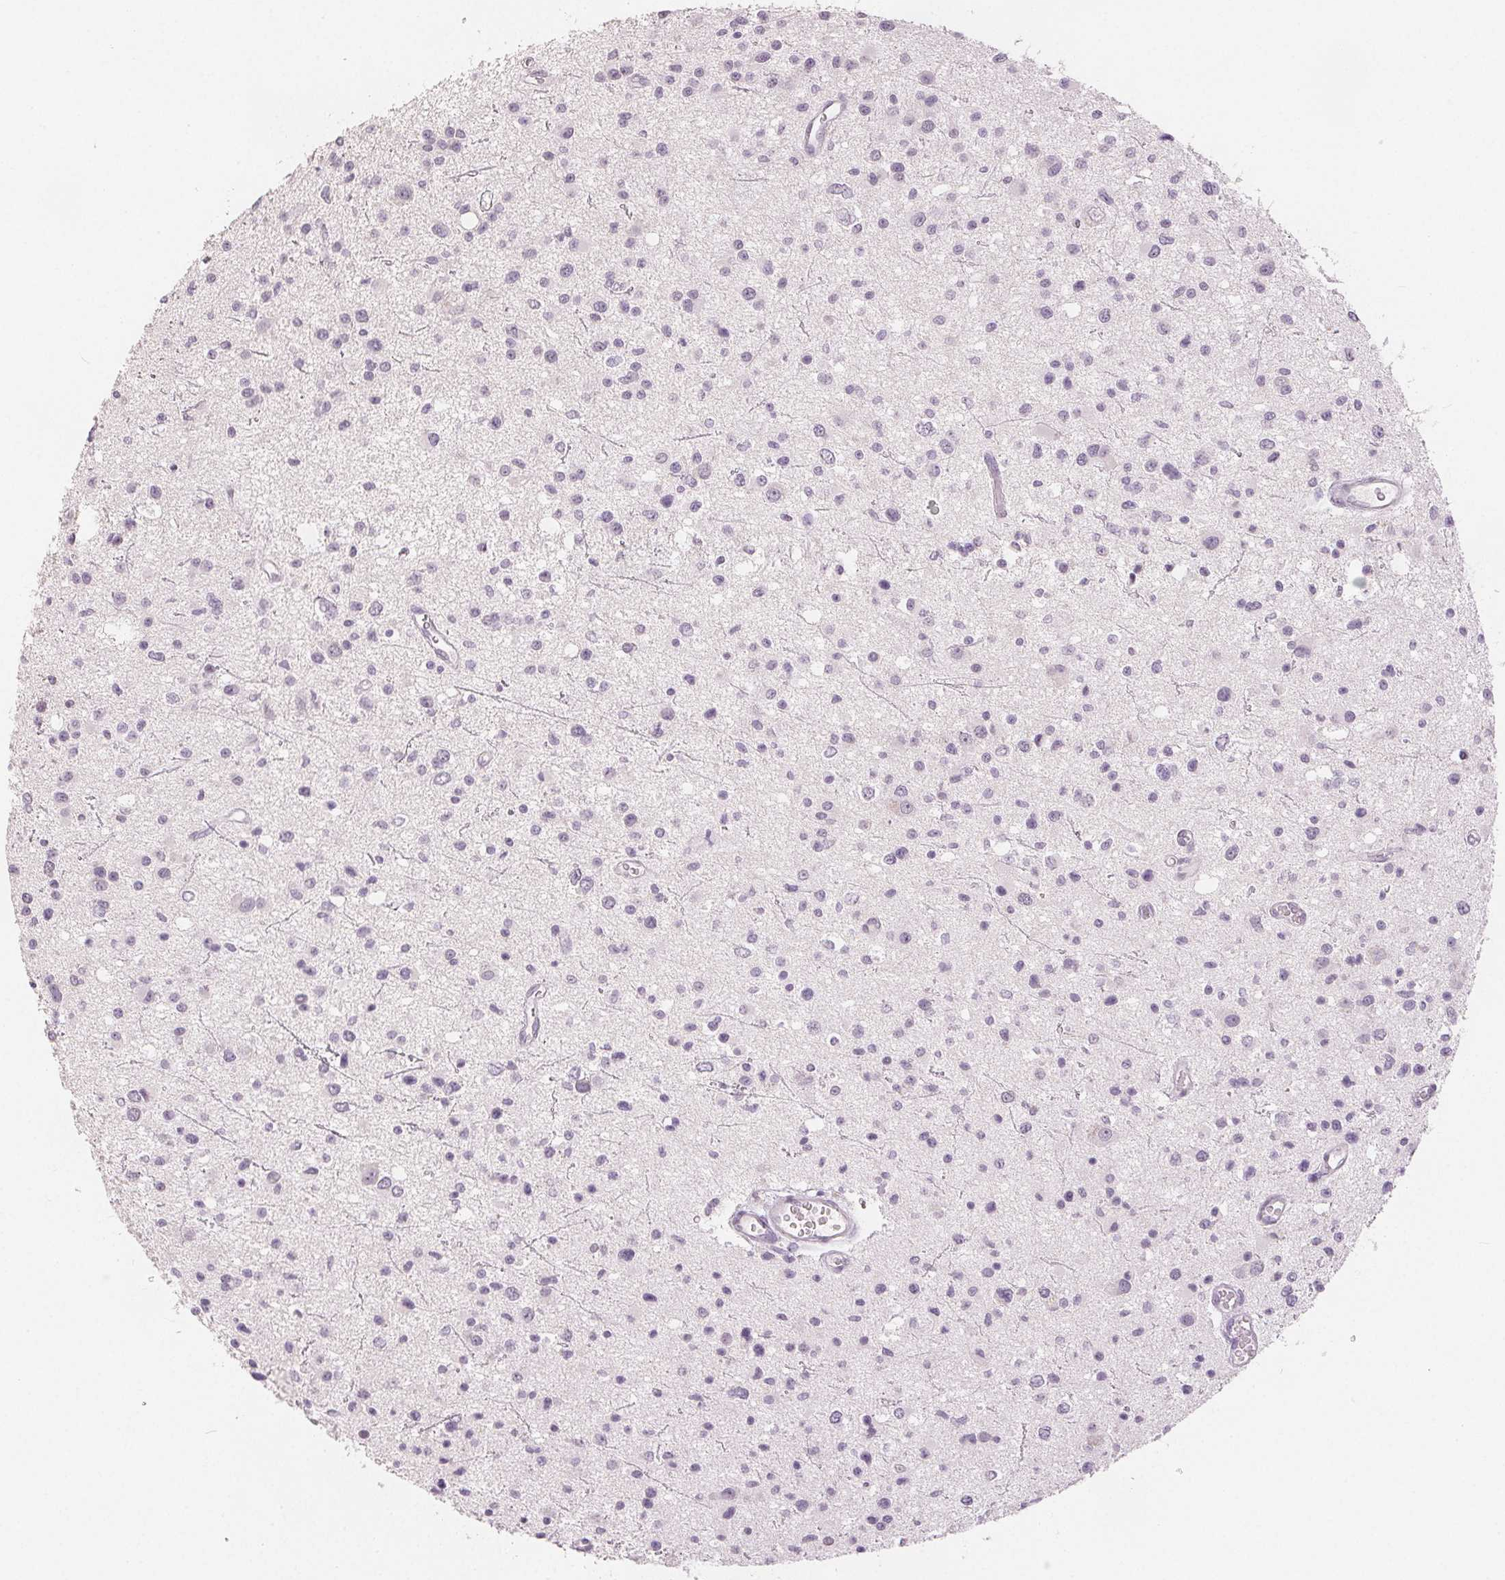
{"staining": {"intensity": "negative", "quantity": "none", "location": "none"}, "tissue": "glioma", "cell_type": "Tumor cells", "image_type": "cancer", "snomed": [{"axis": "morphology", "description": "Glioma, malignant, Low grade"}, {"axis": "topography", "description": "Brain"}], "caption": "IHC image of human malignant low-grade glioma stained for a protein (brown), which shows no expression in tumor cells. (IHC, brightfield microscopy, high magnification).", "gene": "SLC27A5", "patient": {"sex": "male", "age": 43}}